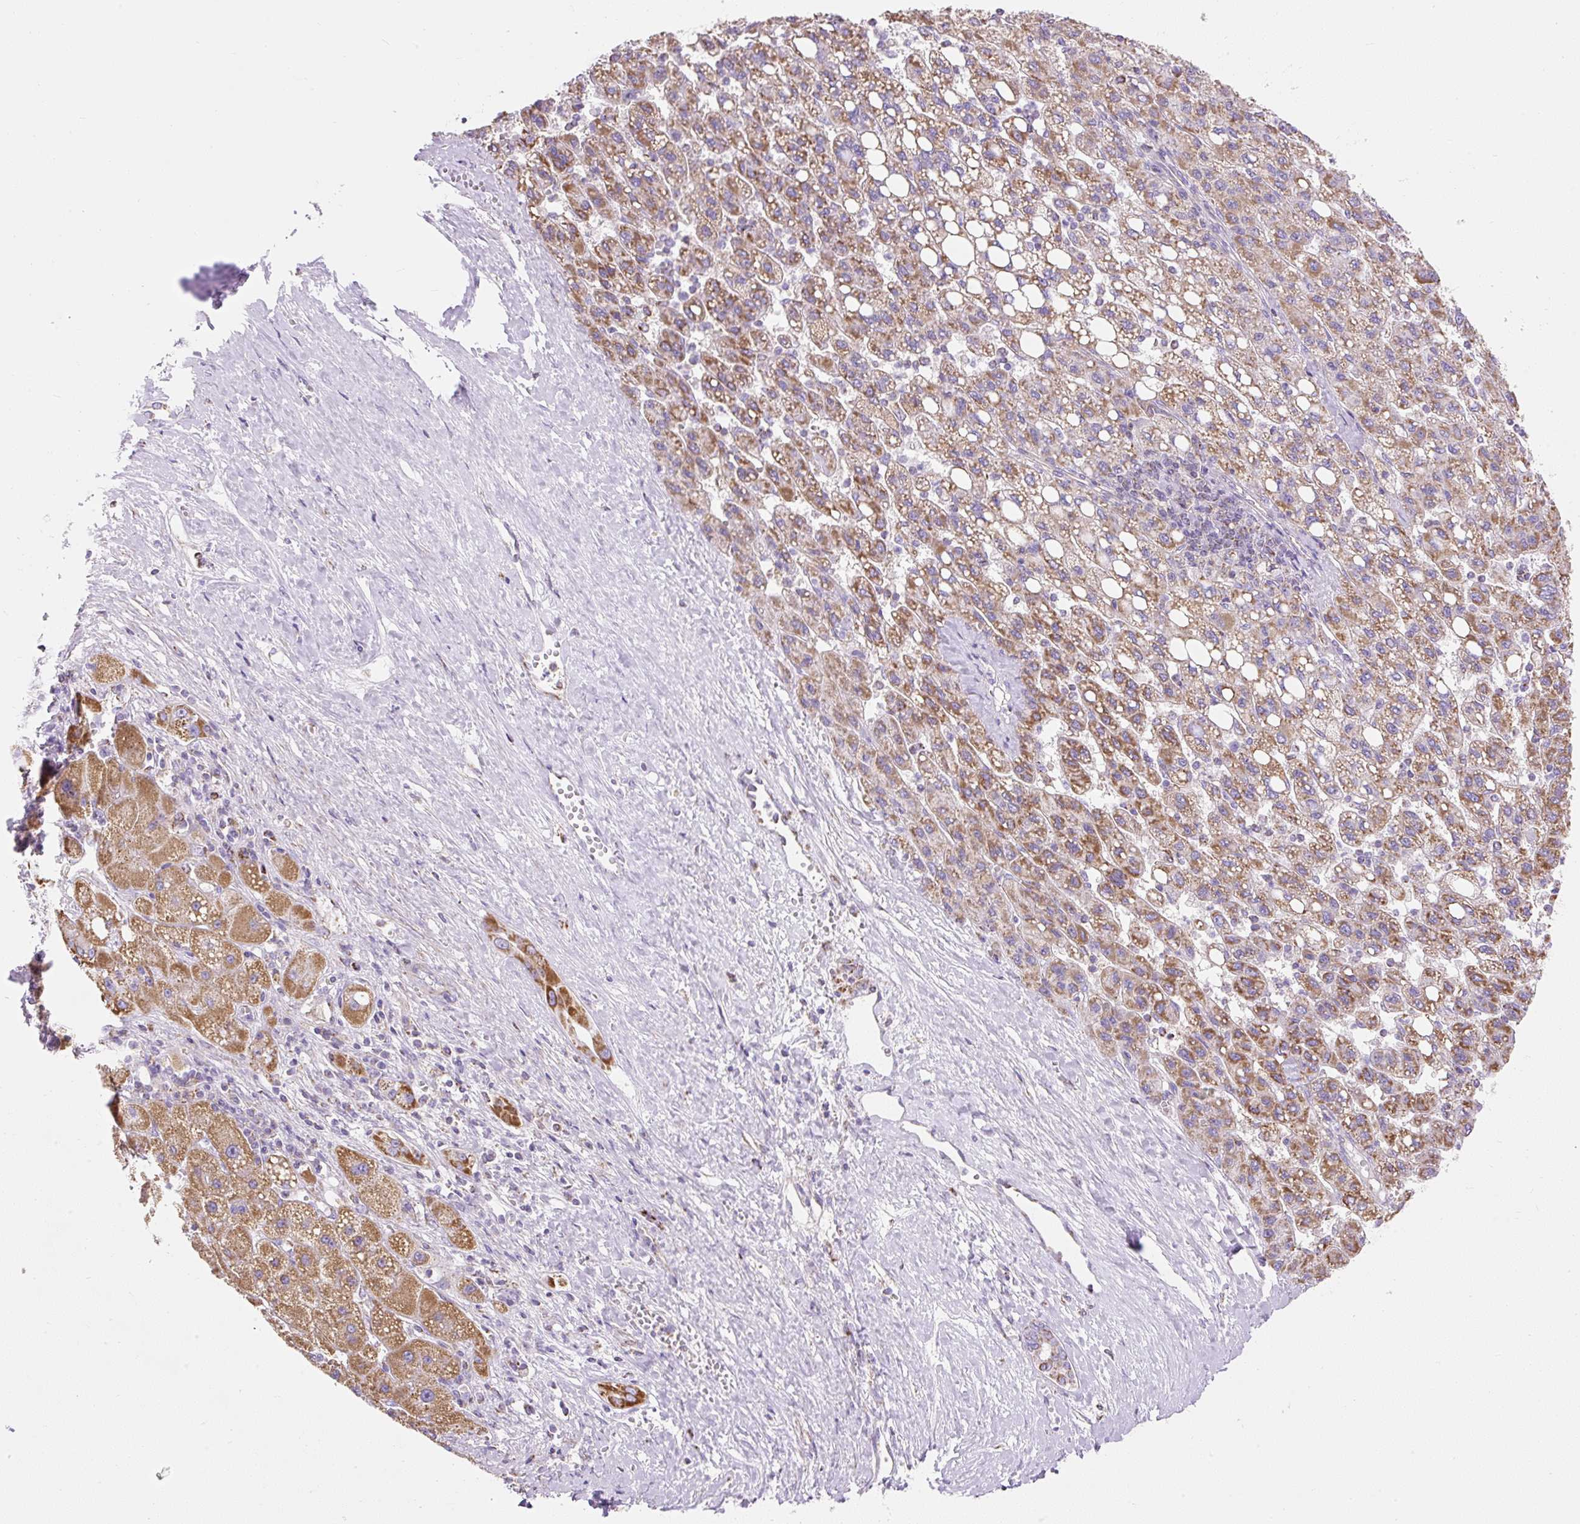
{"staining": {"intensity": "moderate", "quantity": ">75%", "location": "cytoplasmic/membranous"}, "tissue": "liver cancer", "cell_type": "Tumor cells", "image_type": "cancer", "snomed": [{"axis": "morphology", "description": "Carcinoma, Hepatocellular, NOS"}, {"axis": "topography", "description": "Liver"}], "caption": "IHC of human liver hepatocellular carcinoma shows medium levels of moderate cytoplasmic/membranous expression in about >75% of tumor cells.", "gene": "DAAM2", "patient": {"sex": "female", "age": 82}}